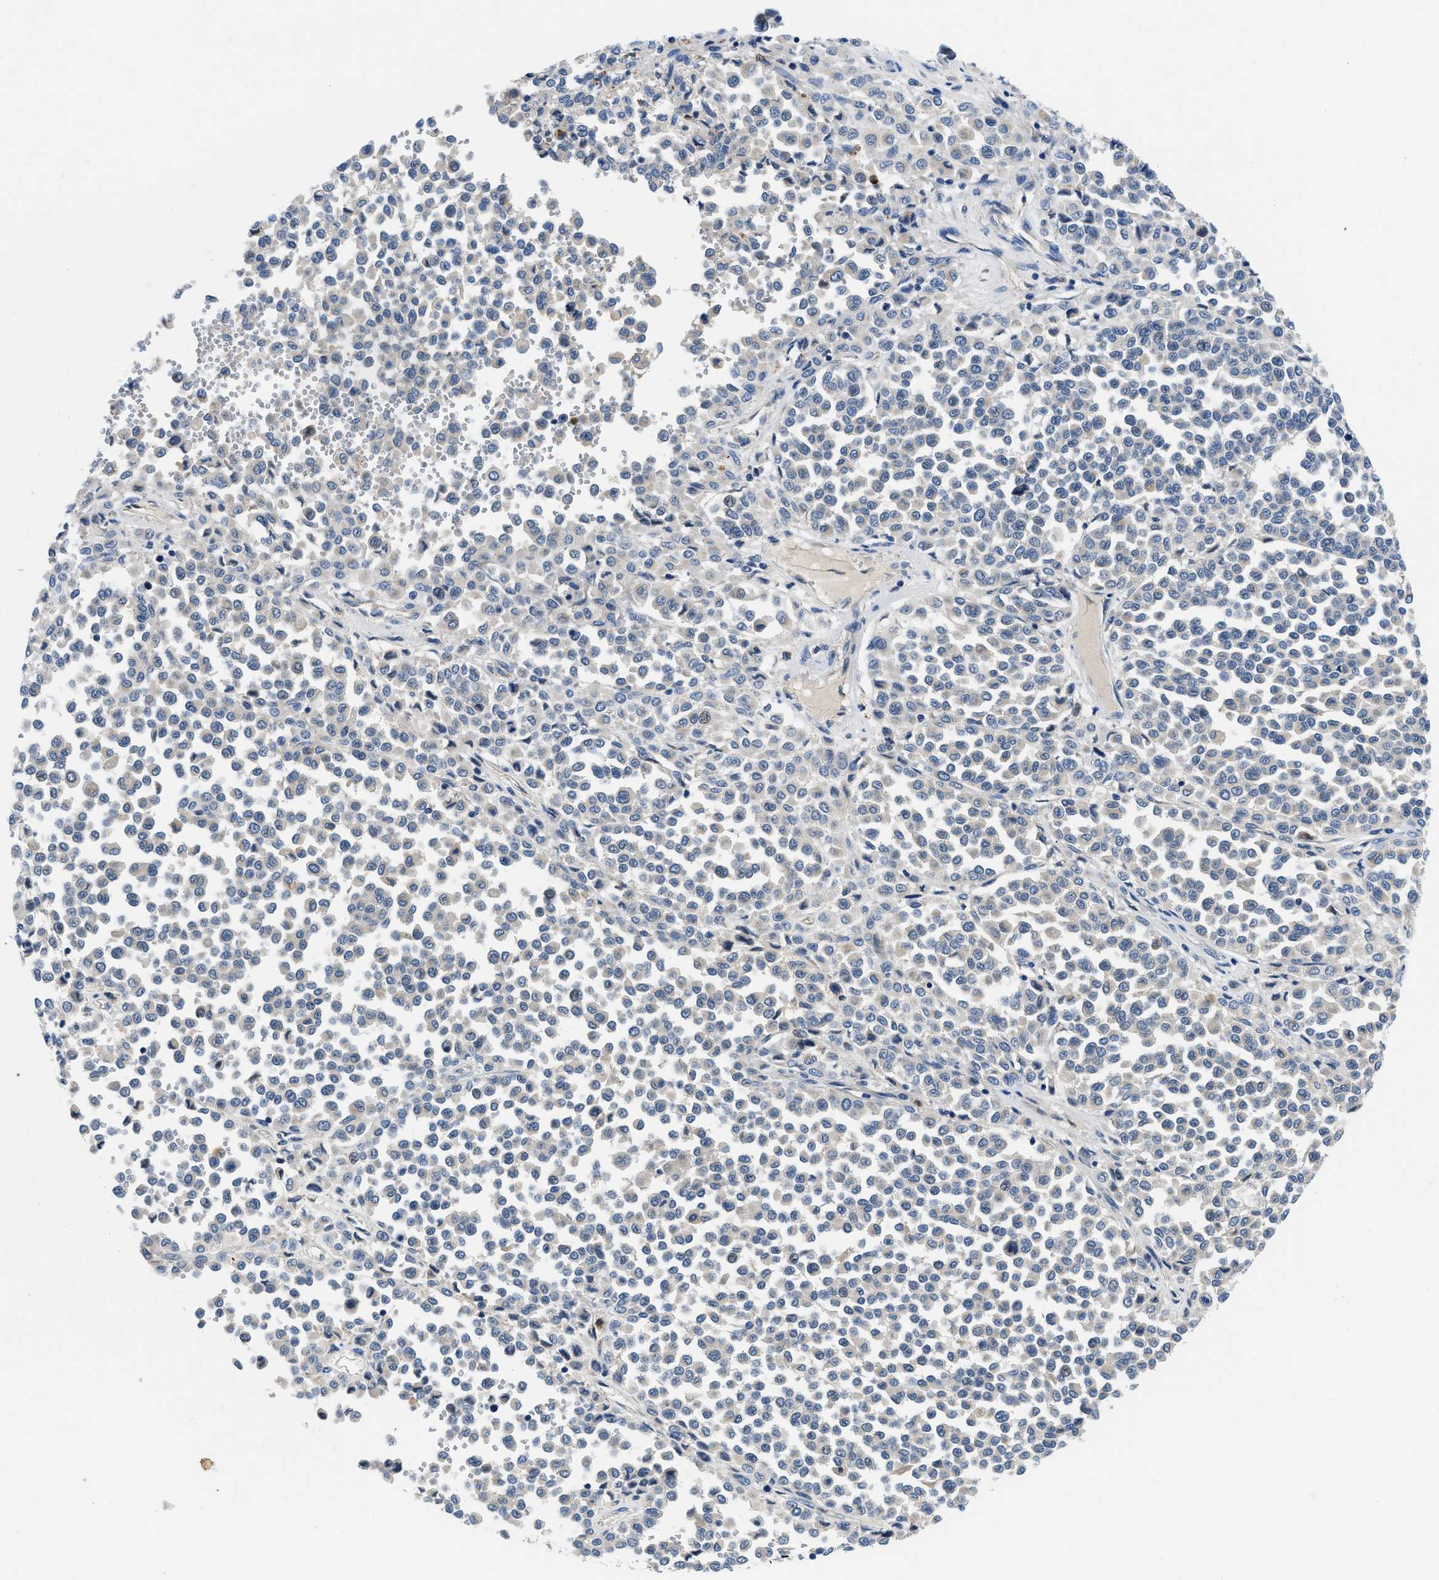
{"staining": {"intensity": "negative", "quantity": "none", "location": "none"}, "tissue": "melanoma", "cell_type": "Tumor cells", "image_type": "cancer", "snomed": [{"axis": "morphology", "description": "Malignant melanoma, Metastatic site"}, {"axis": "topography", "description": "Pancreas"}], "caption": "Tumor cells show no significant positivity in melanoma. (DAB (3,3'-diaminobenzidine) immunohistochemistry (IHC), high magnification).", "gene": "ADGRE3", "patient": {"sex": "female", "age": 30}}